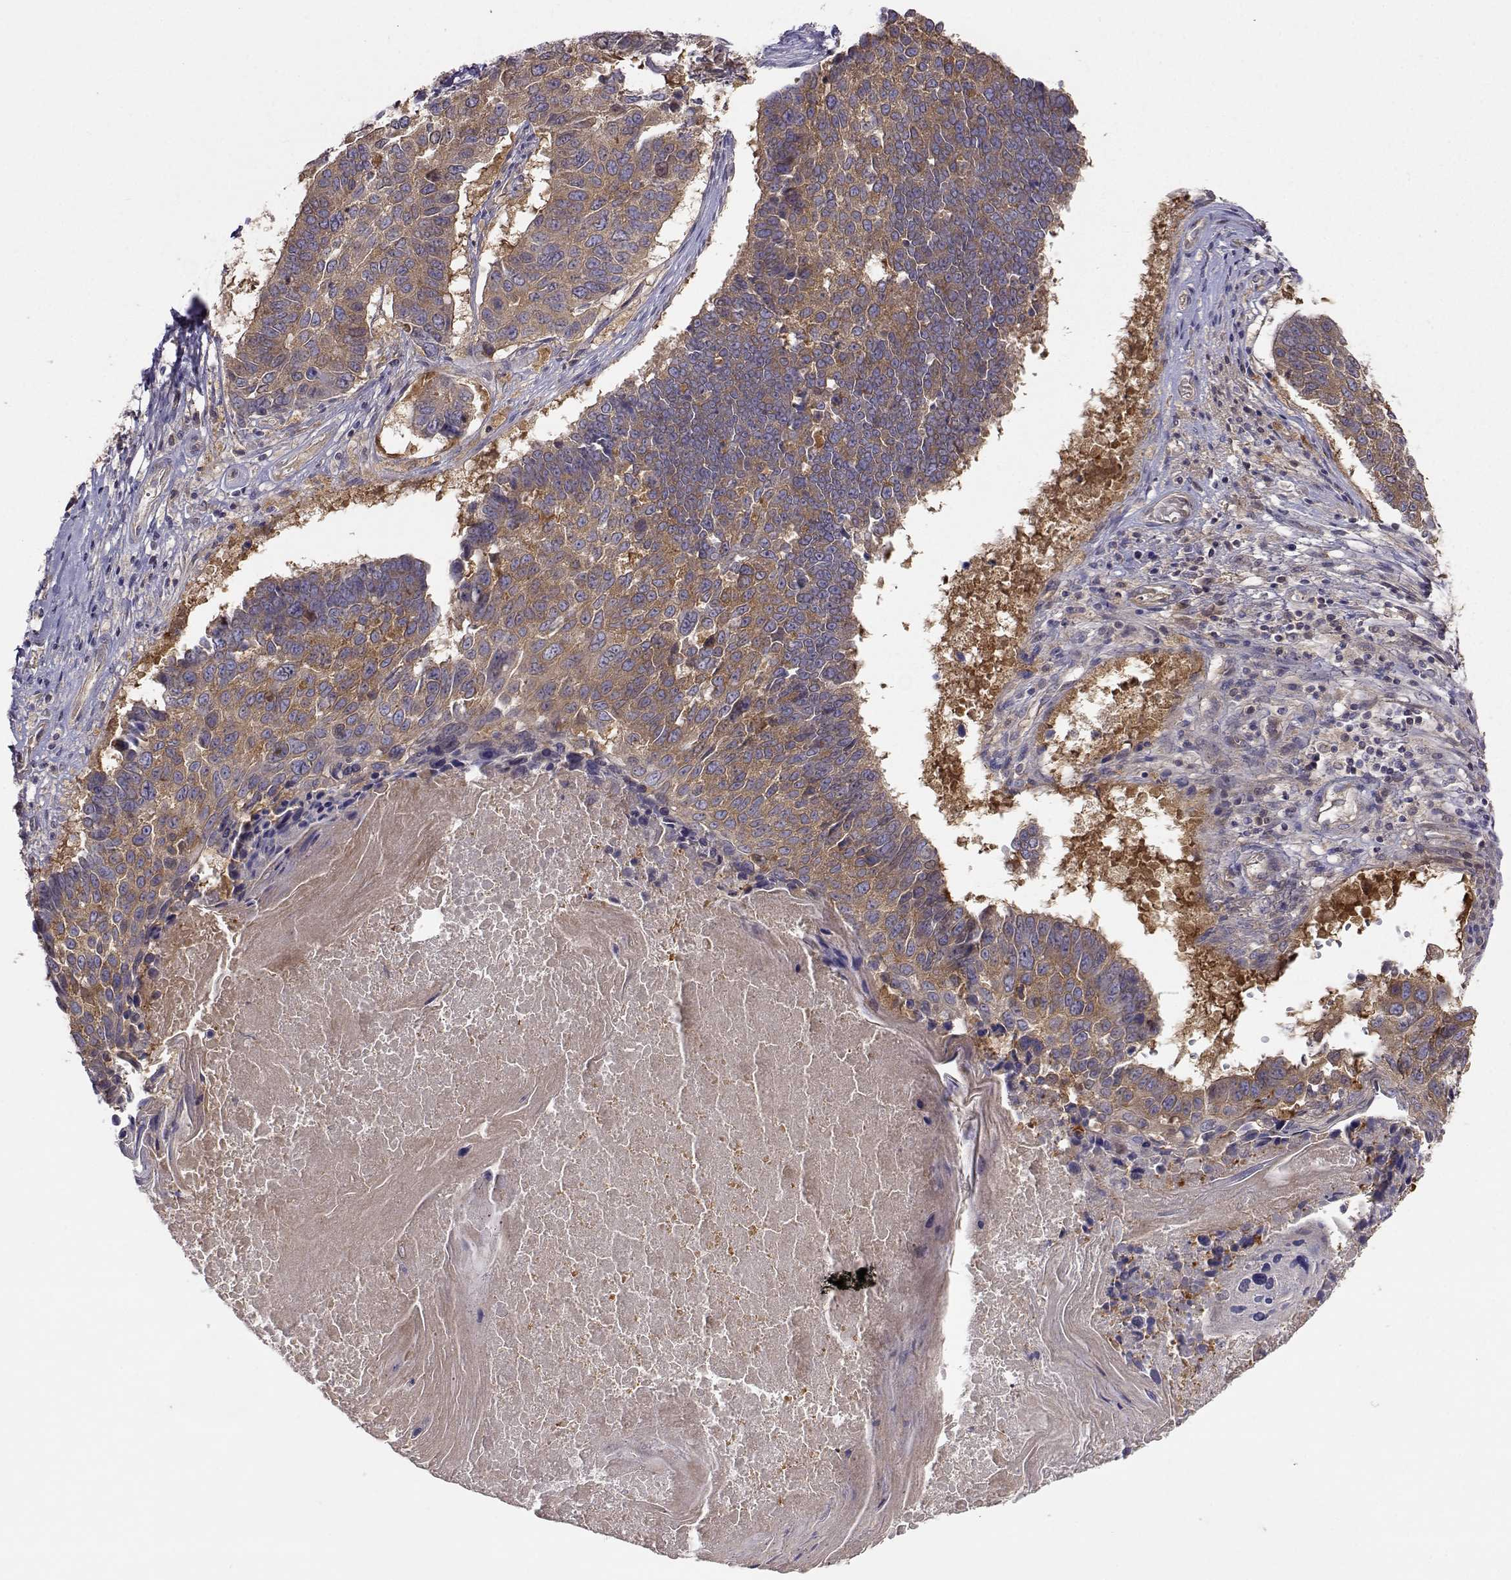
{"staining": {"intensity": "moderate", "quantity": ">75%", "location": "cytoplasmic/membranous"}, "tissue": "lung cancer", "cell_type": "Tumor cells", "image_type": "cancer", "snomed": [{"axis": "morphology", "description": "Squamous cell carcinoma, NOS"}, {"axis": "topography", "description": "Lung"}], "caption": "Tumor cells reveal moderate cytoplasmic/membranous expression in approximately >75% of cells in squamous cell carcinoma (lung). The staining was performed using DAB (3,3'-diaminobenzidine) to visualize the protein expression in brown, while the nuclei were stained in blue with hematoxylin (Magnification: 20x).", "gene": "PAIP1", "patient": {"sex": "male", "age": 73}}